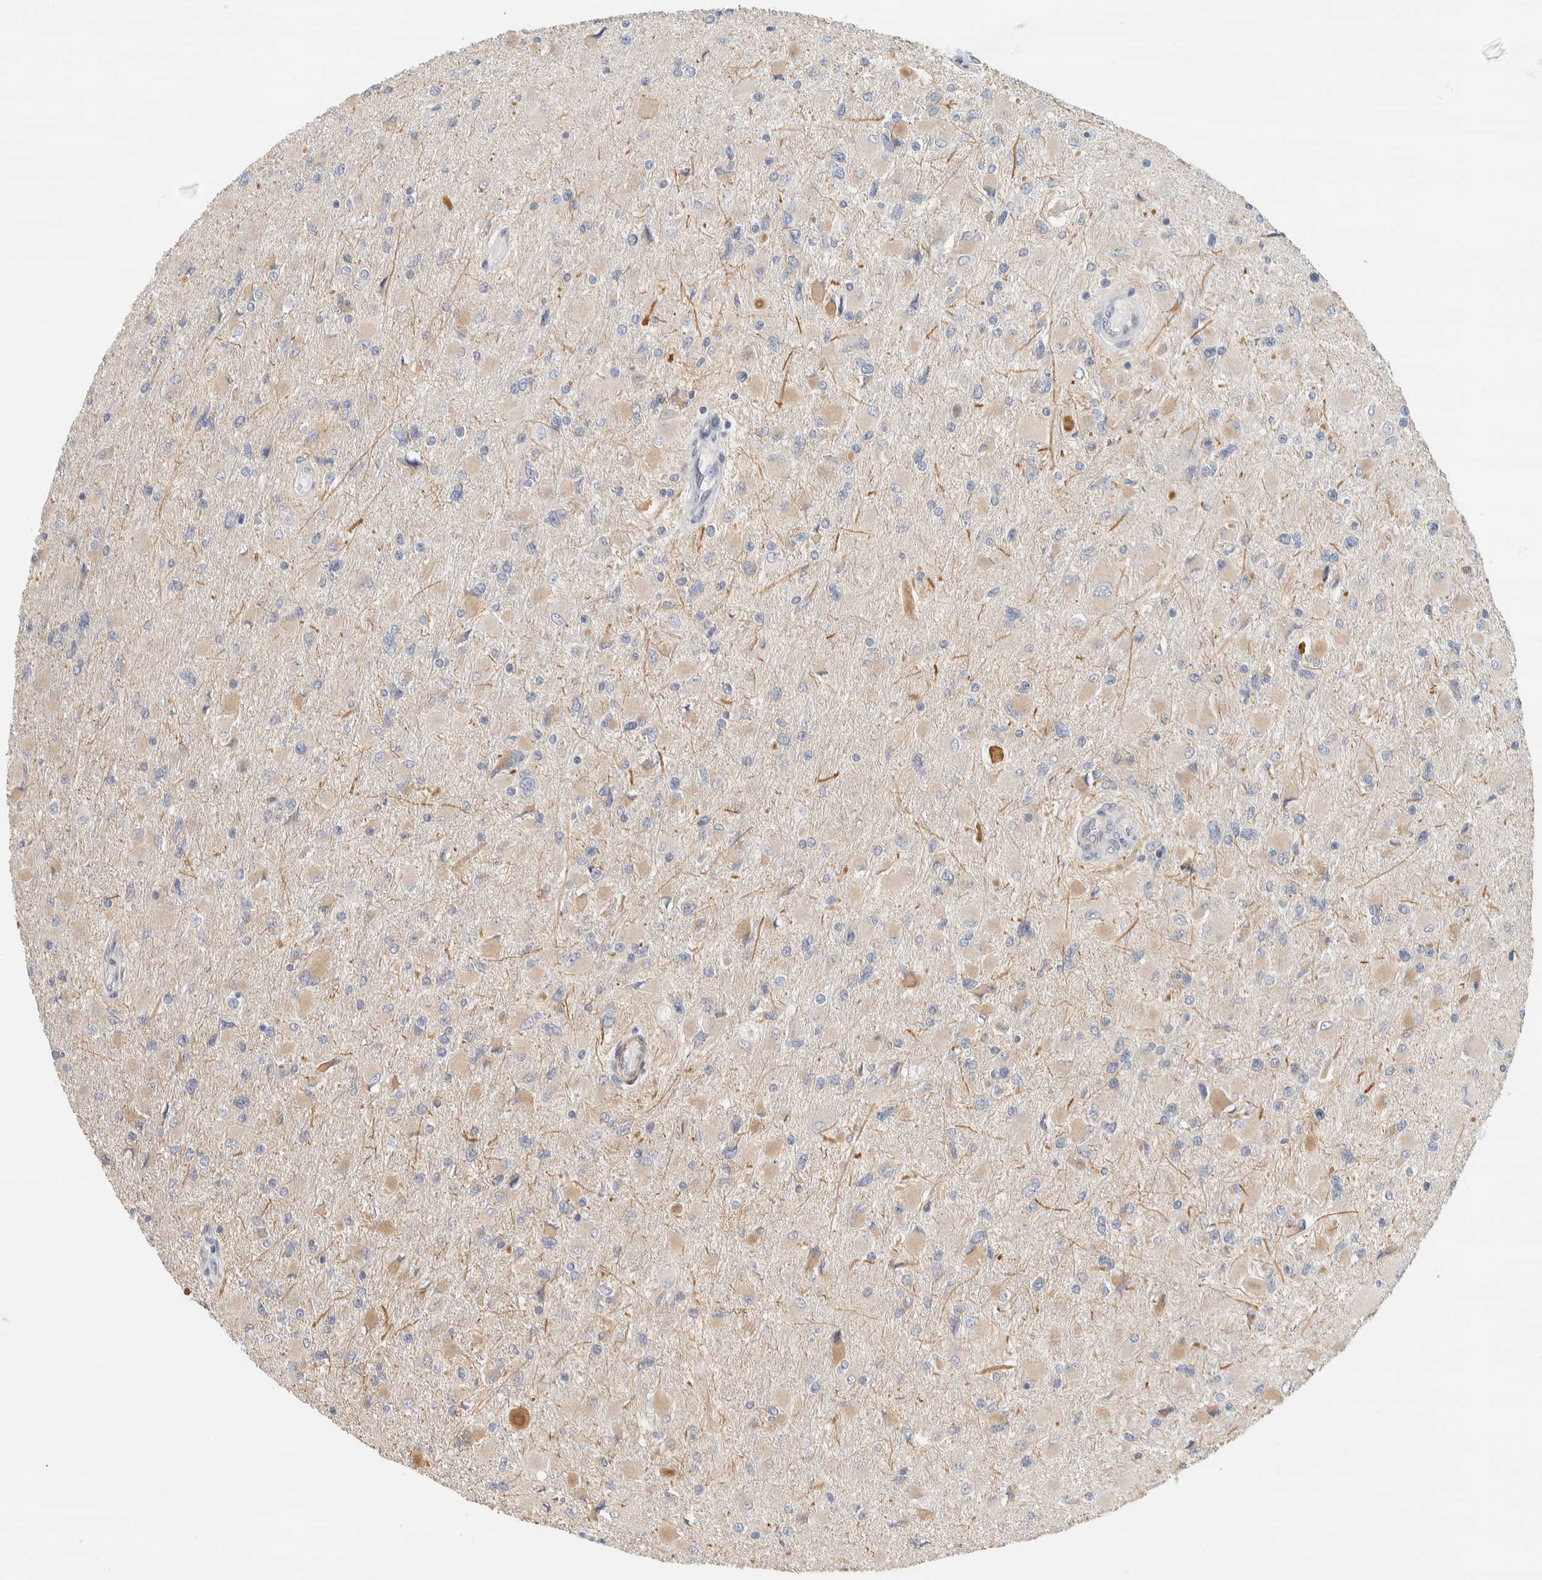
{"staining": {"intensity": "weak", "quantity": "<25%", "location": "cytoplasmic/membranous"}, "tissue": "glioma", "cell_type": "Tumor cells", "image_type": "cancer", "snomed": [{"axis": "morphology", "description": "Glioma, malignant, High grade"}, {"axis": "topography", "description": "Cerebral cortex"}], "caption": "An IHC micrograph of glioma is shown. There is no staining in tumor cells of glioma. (IHC, brightfield microscopy, high magnification).", "gene": "CDR2", "patient": {"sex": "female", "age": 36}}